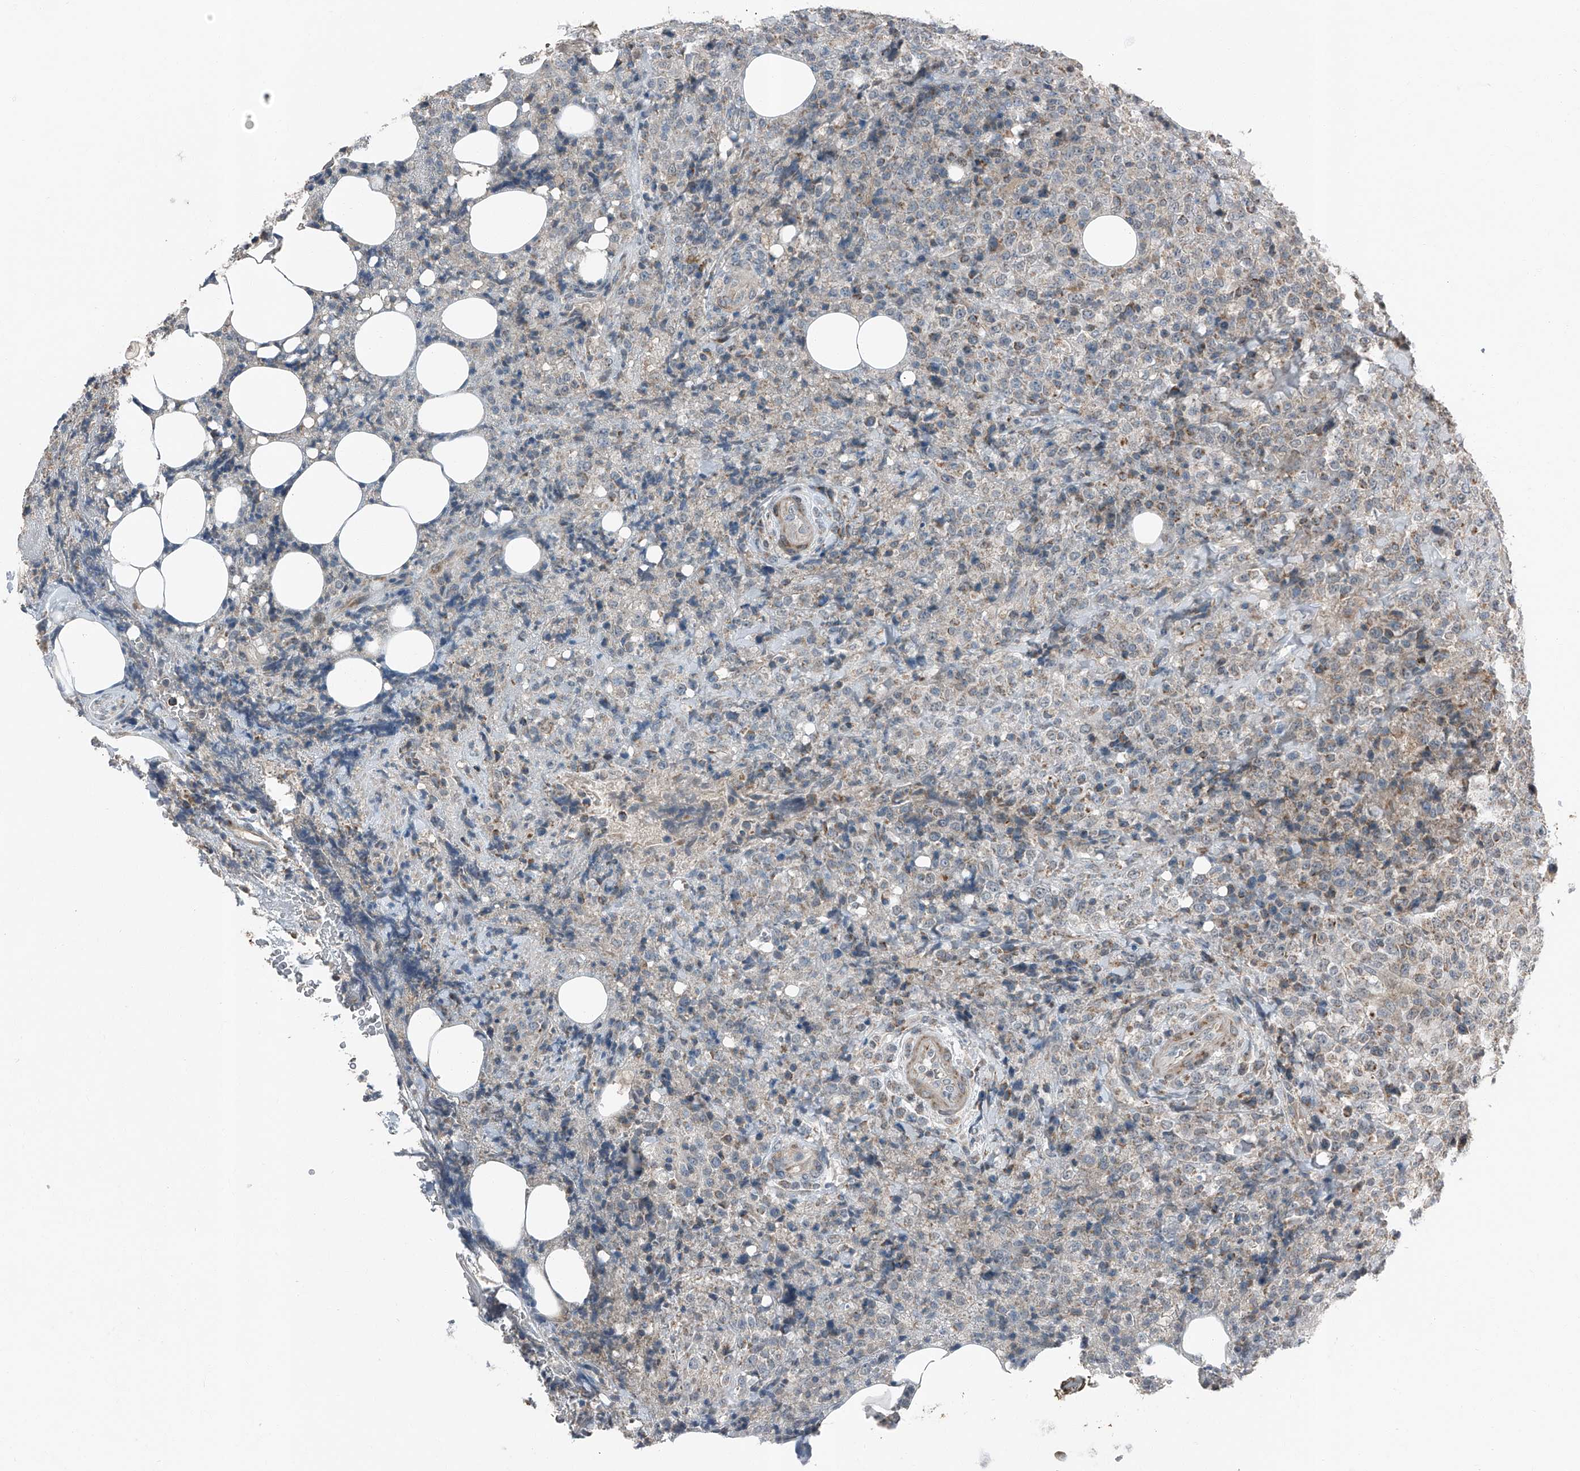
{"staining": {"intensity": "negative", "quantity": "none", "location": "none"}, "tissue": "lymphoma", "cell_type": "Tumor cells", "image_type": "cancer", "snomed": [{"axis": "morphology", "description": "Malignant lymphoma, non-Hodgkin's type, High grade"}, {"axis": "topography", "description": "Lymph node"}], "caption": "Photomicrograph shows no protein staining in tumor cells of malignant lymphoma, non-Hodgkin's type (high-grade) tissue. (Stains: DAB (3,3'-diaminobenzidine) immunohistochemistry with hematoxylin counter stain, Microscopy: brightfield microscopy at high magnification).", "gene": "CHRNA7", "patient": {"sex": "male", "age": 13}}